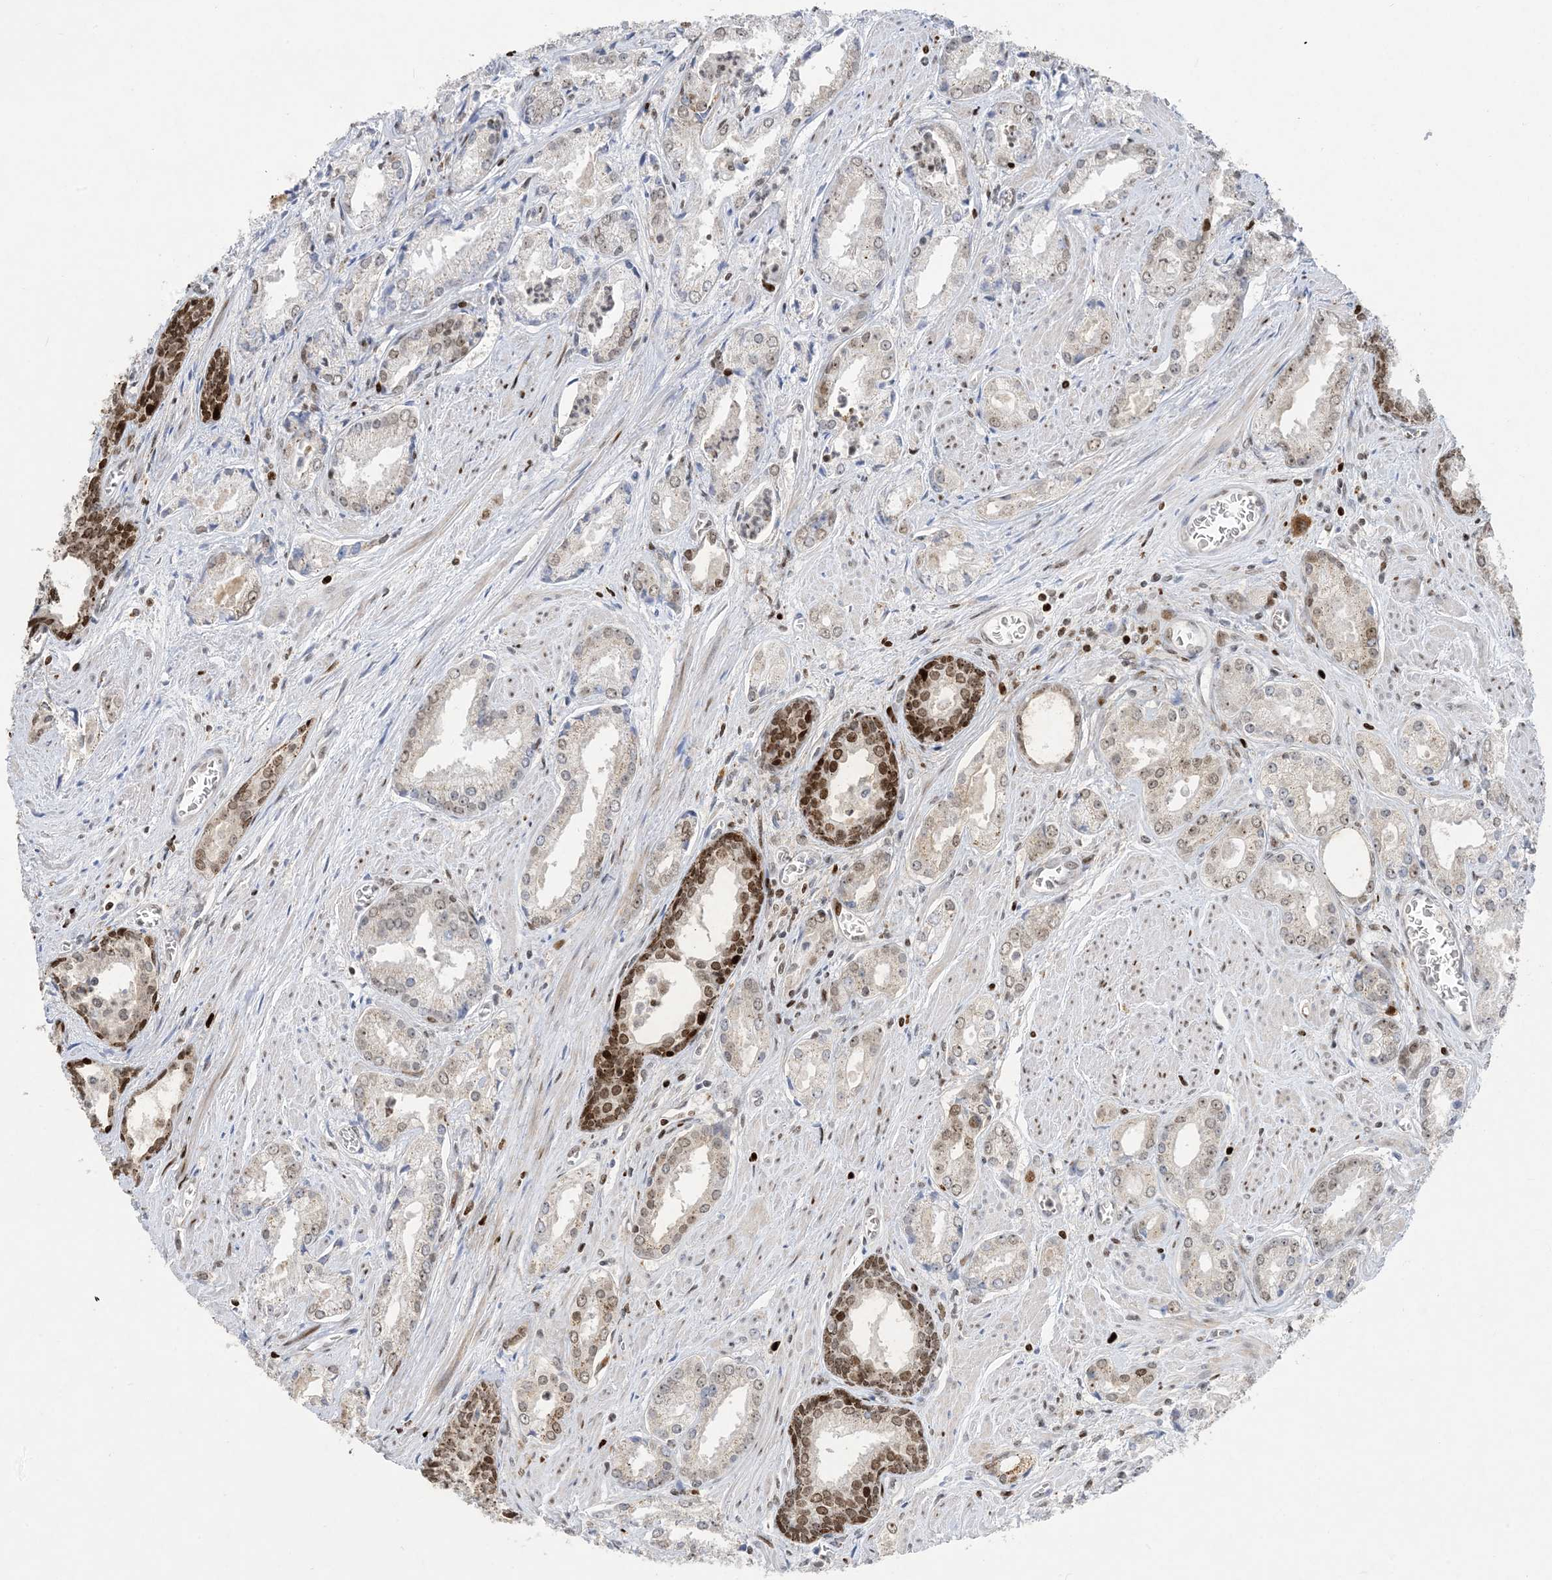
{"staining": {"intensity": "moderate", "quantity": "<25%", "location": "nuclear"}, "tissue": "prostate cancer", "cell_type": "Tumor cells", "image_type": "cancer", "snomed": [{"axis": "morphology", "description": "Adenocarcinoma, Low grade"}, {"axis": "topography", "description": "Prostate"}], "caption": "This photomicrograph exhibits immunohistochemistry (IHC) staining of human low-grade adenocarcinoma (prostate), with low moderate nuclear positivity in about <25% of tumor cells.", "gene": "SLC25A53", "patient": {"sex": "male", "age": 54}}